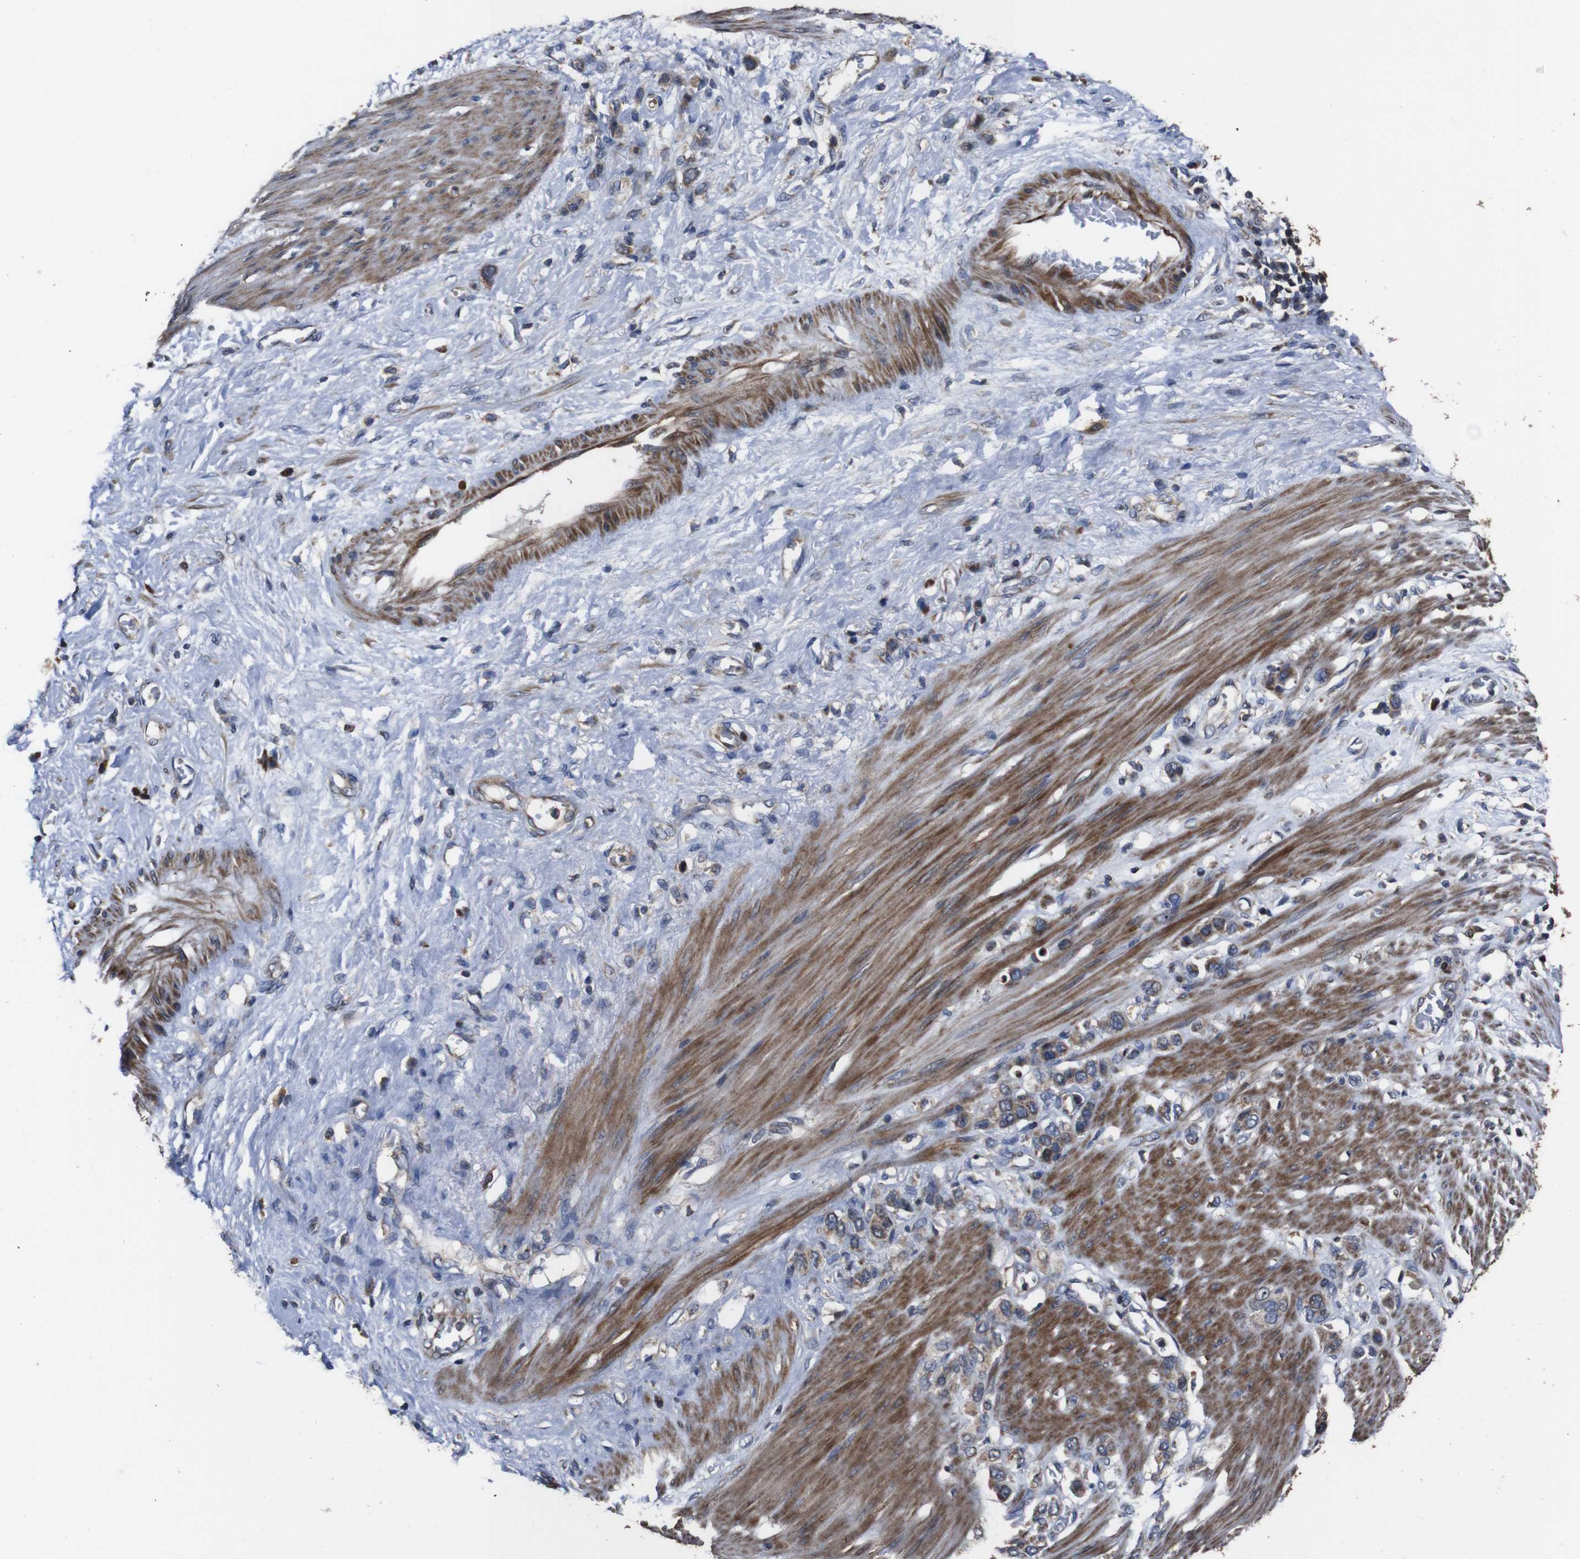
{"staining": {"intensity": "weak", "quantity": ">75%", "location": "cytoplasmic/membranous"}, "tissue": "stomach cancer", "cell_type": "Tumor cells", "image_type": "cancer", "snomed": [{"axis": "morphology", "description": "Adenocarcinoma, NOS"}, {"axis": "morphology", "description": "Adenocarcinoma, High grade"}, {"axis": "topography", "description": "Stomach, upper"}, {"axis": "topography", "description": "Stomach, lower"}], "caption": "High-power microscopy captured an immunohistochemistry (IHC) micrograph of stomach cancer (adenocarcinoma), revealing weak cytoplasmic/membranous expression in about >75% of tumor cells. Nuclei are stained in blue.", "gene": "SNN", "patient": {"sex": "female", "age": 65}}